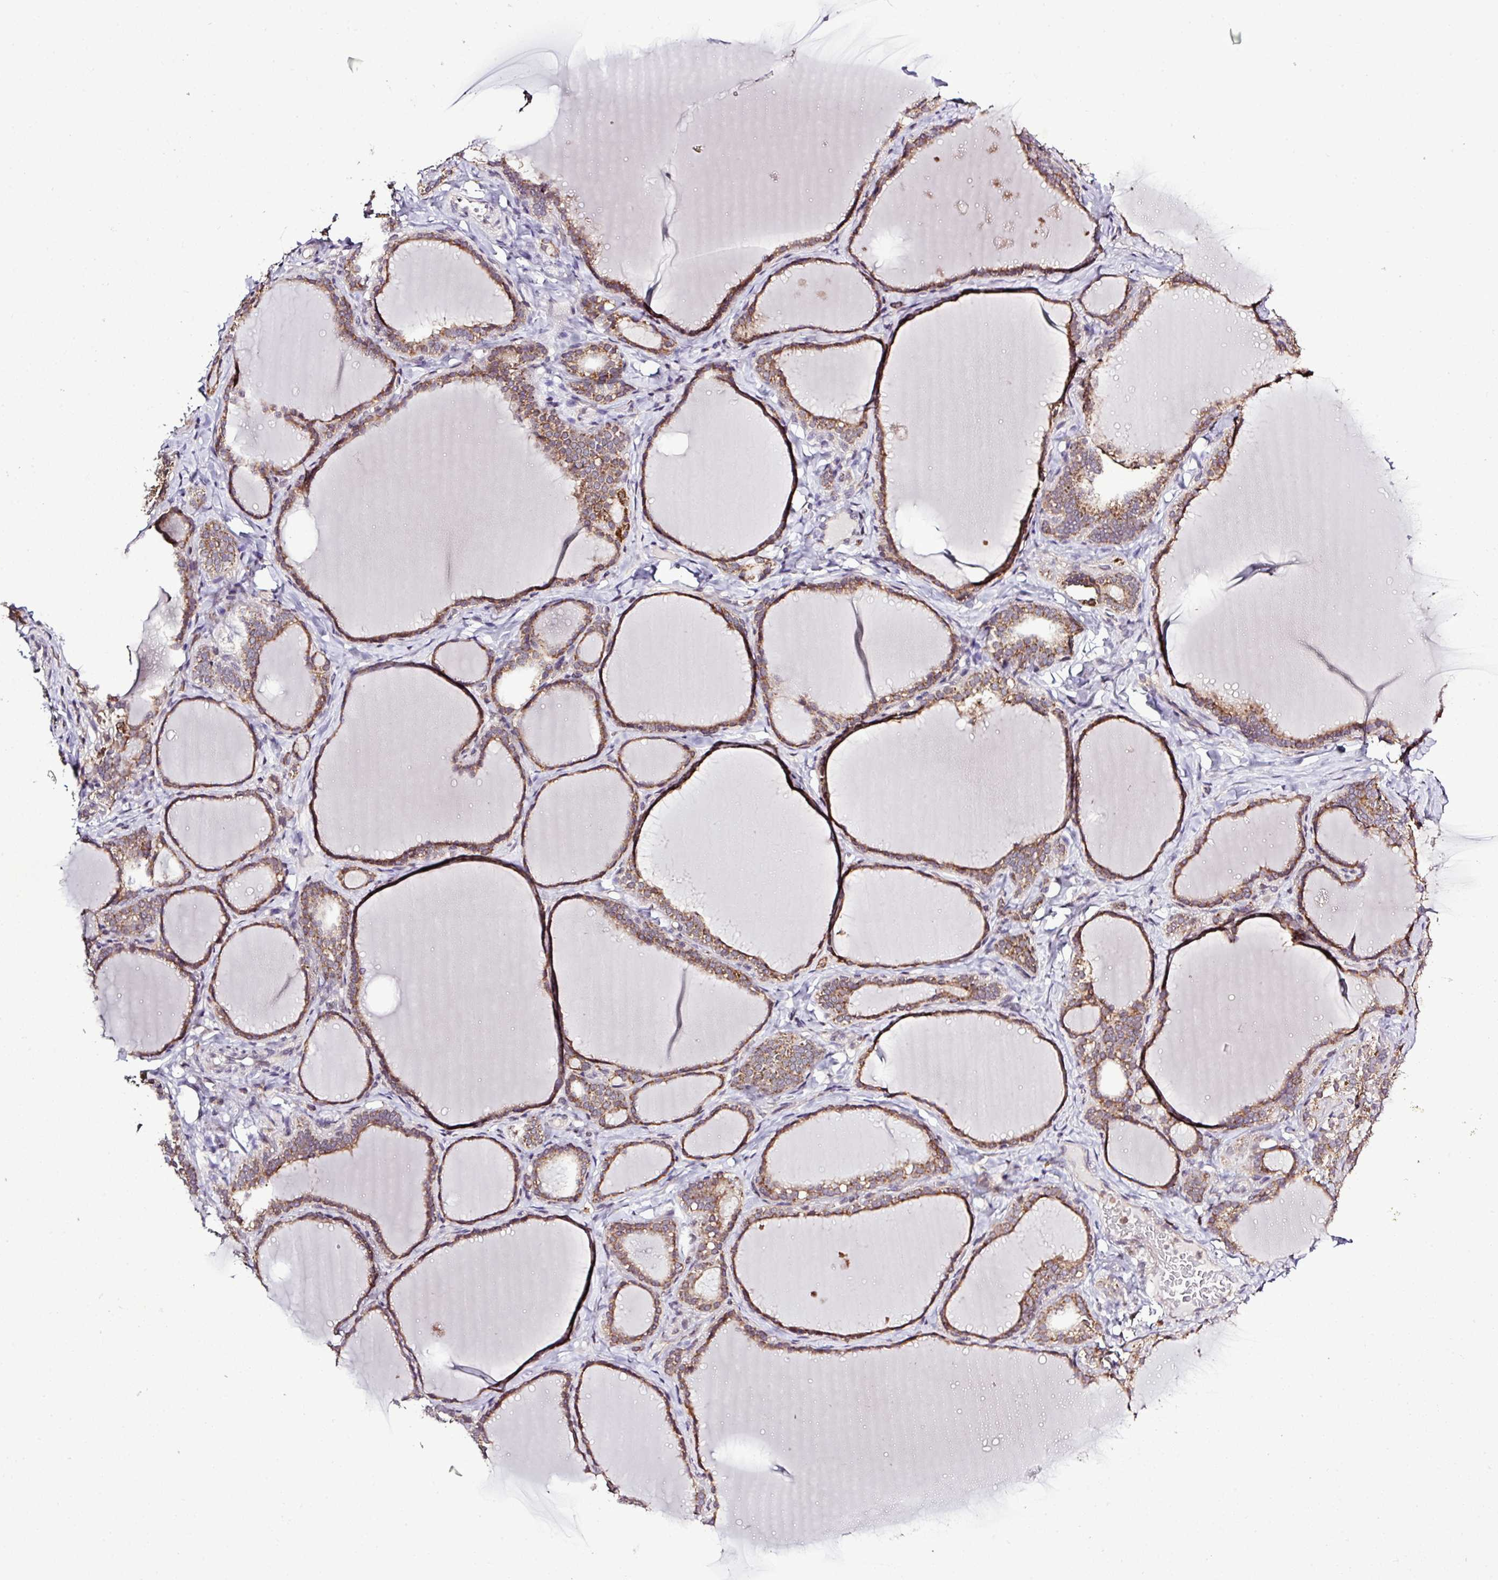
{"staining": {"intensity": "moderate", "quantity": ">75%", "location": "cytoplasmic/membranous"}, "tissue": "thyroid gland", "cell_type": "Glandular cells", "image_type": "normal", "snomed": [{"axis": "morphology", "description": "Normal tissue, NOS"}, {"axis": "topography", "description": "Thyroid gland"}], "caption": "Glandular cells display medium levels of moderate cytoplasmic/membranous staining in approximately >75% of cells in unremarkable human thyroid gland.", "gene": "SMCO4", "patient": {"sex": "female", "age": 31}}